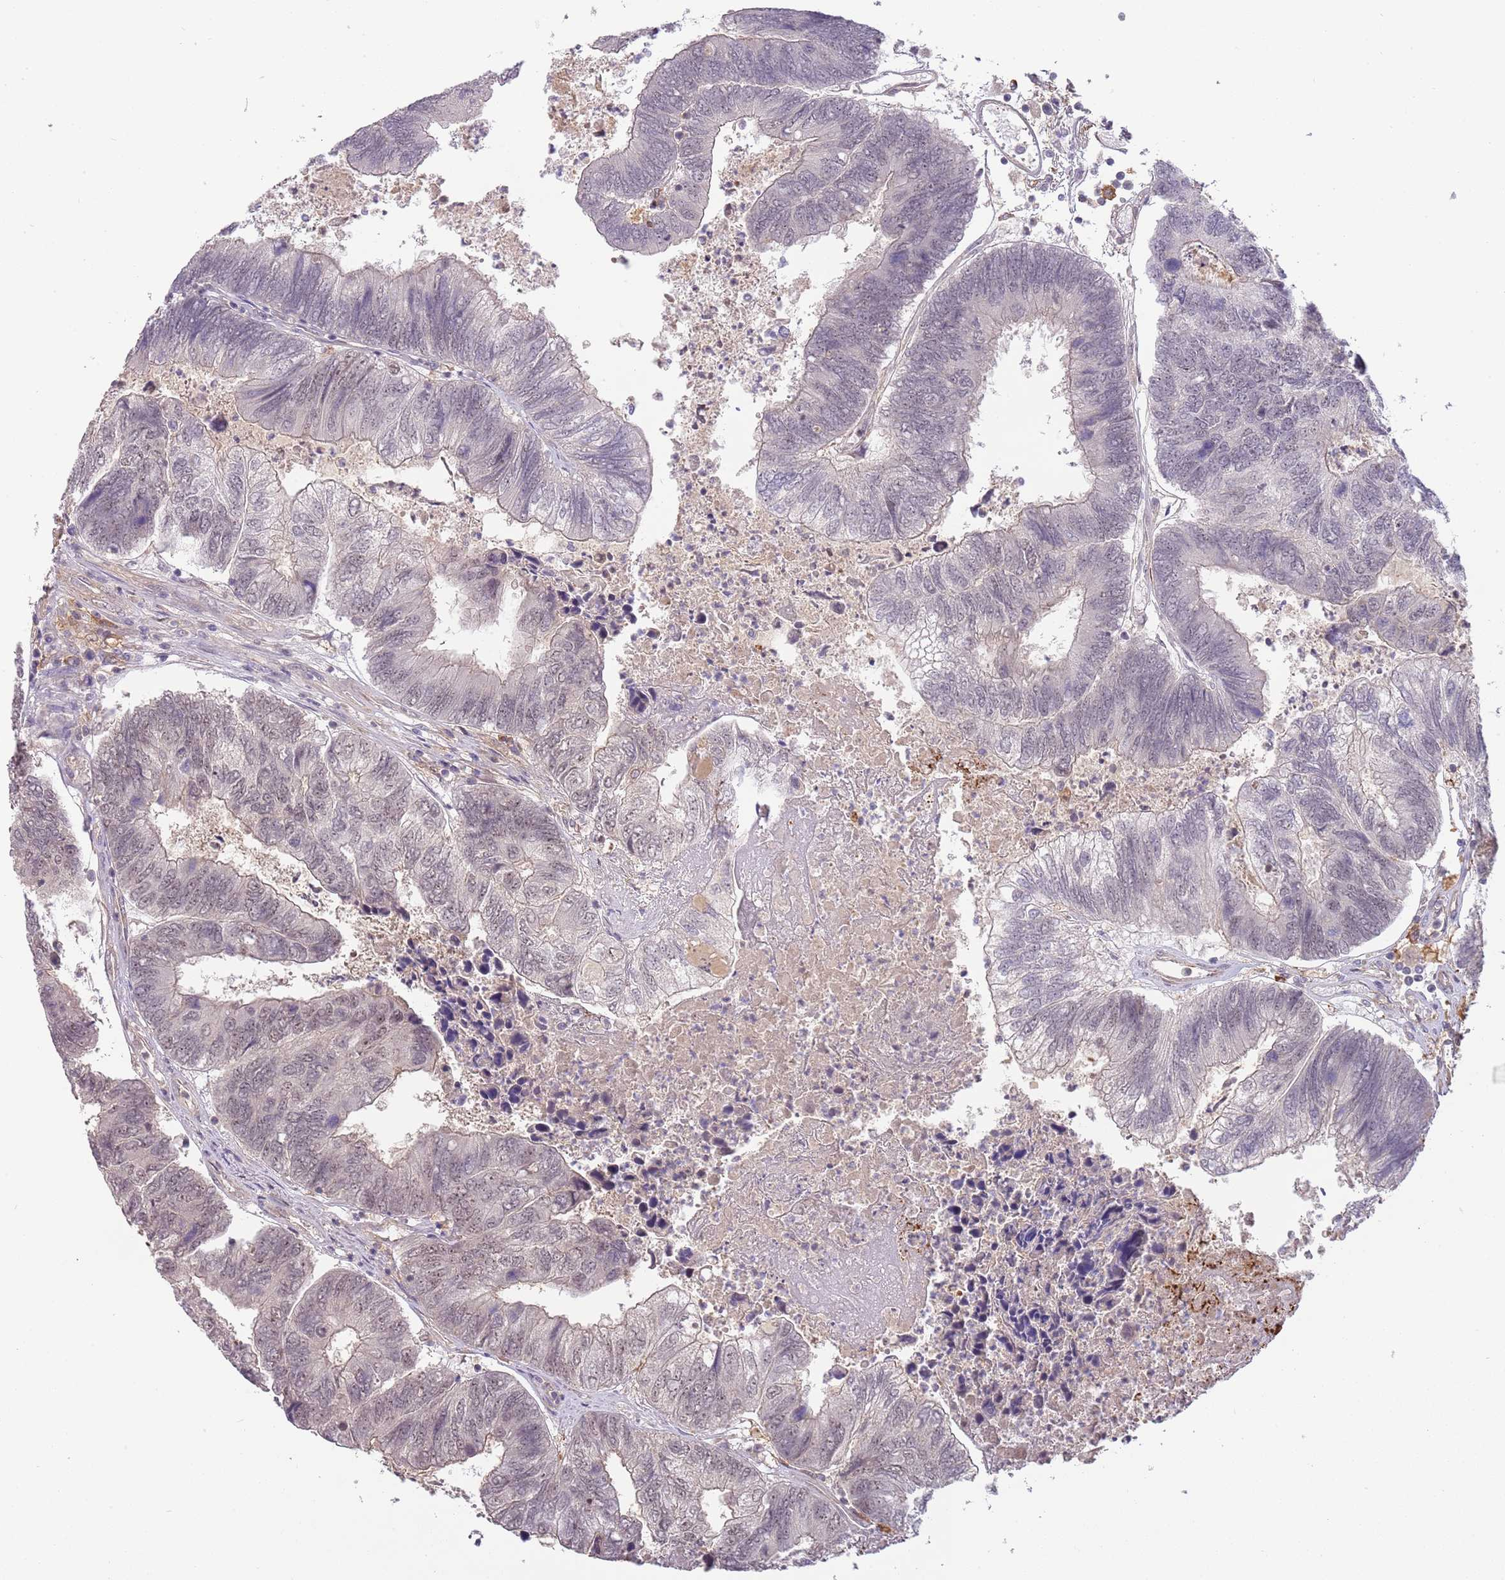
{"staining": {"intensity": "weak", "quantity": "25%-75%", "location": "nuclear"}, "tissue": "colorectal cancer", "cell_type": "Tumor cells", "image_type": "cancer", "snomed": [{"axis": "morphology", "description": "Adenocarcinoma, NOS"}, {"axis": "topography", "description": "Colon"}], "caption": "Protein staining by immunohistochemistry (IHC) demonstrates weak nuclear expression in about 25%-75% of tumor cells in colorectal cancer.", "gene": "SURF2", "patient": {"sex": "female", "age": 67}}